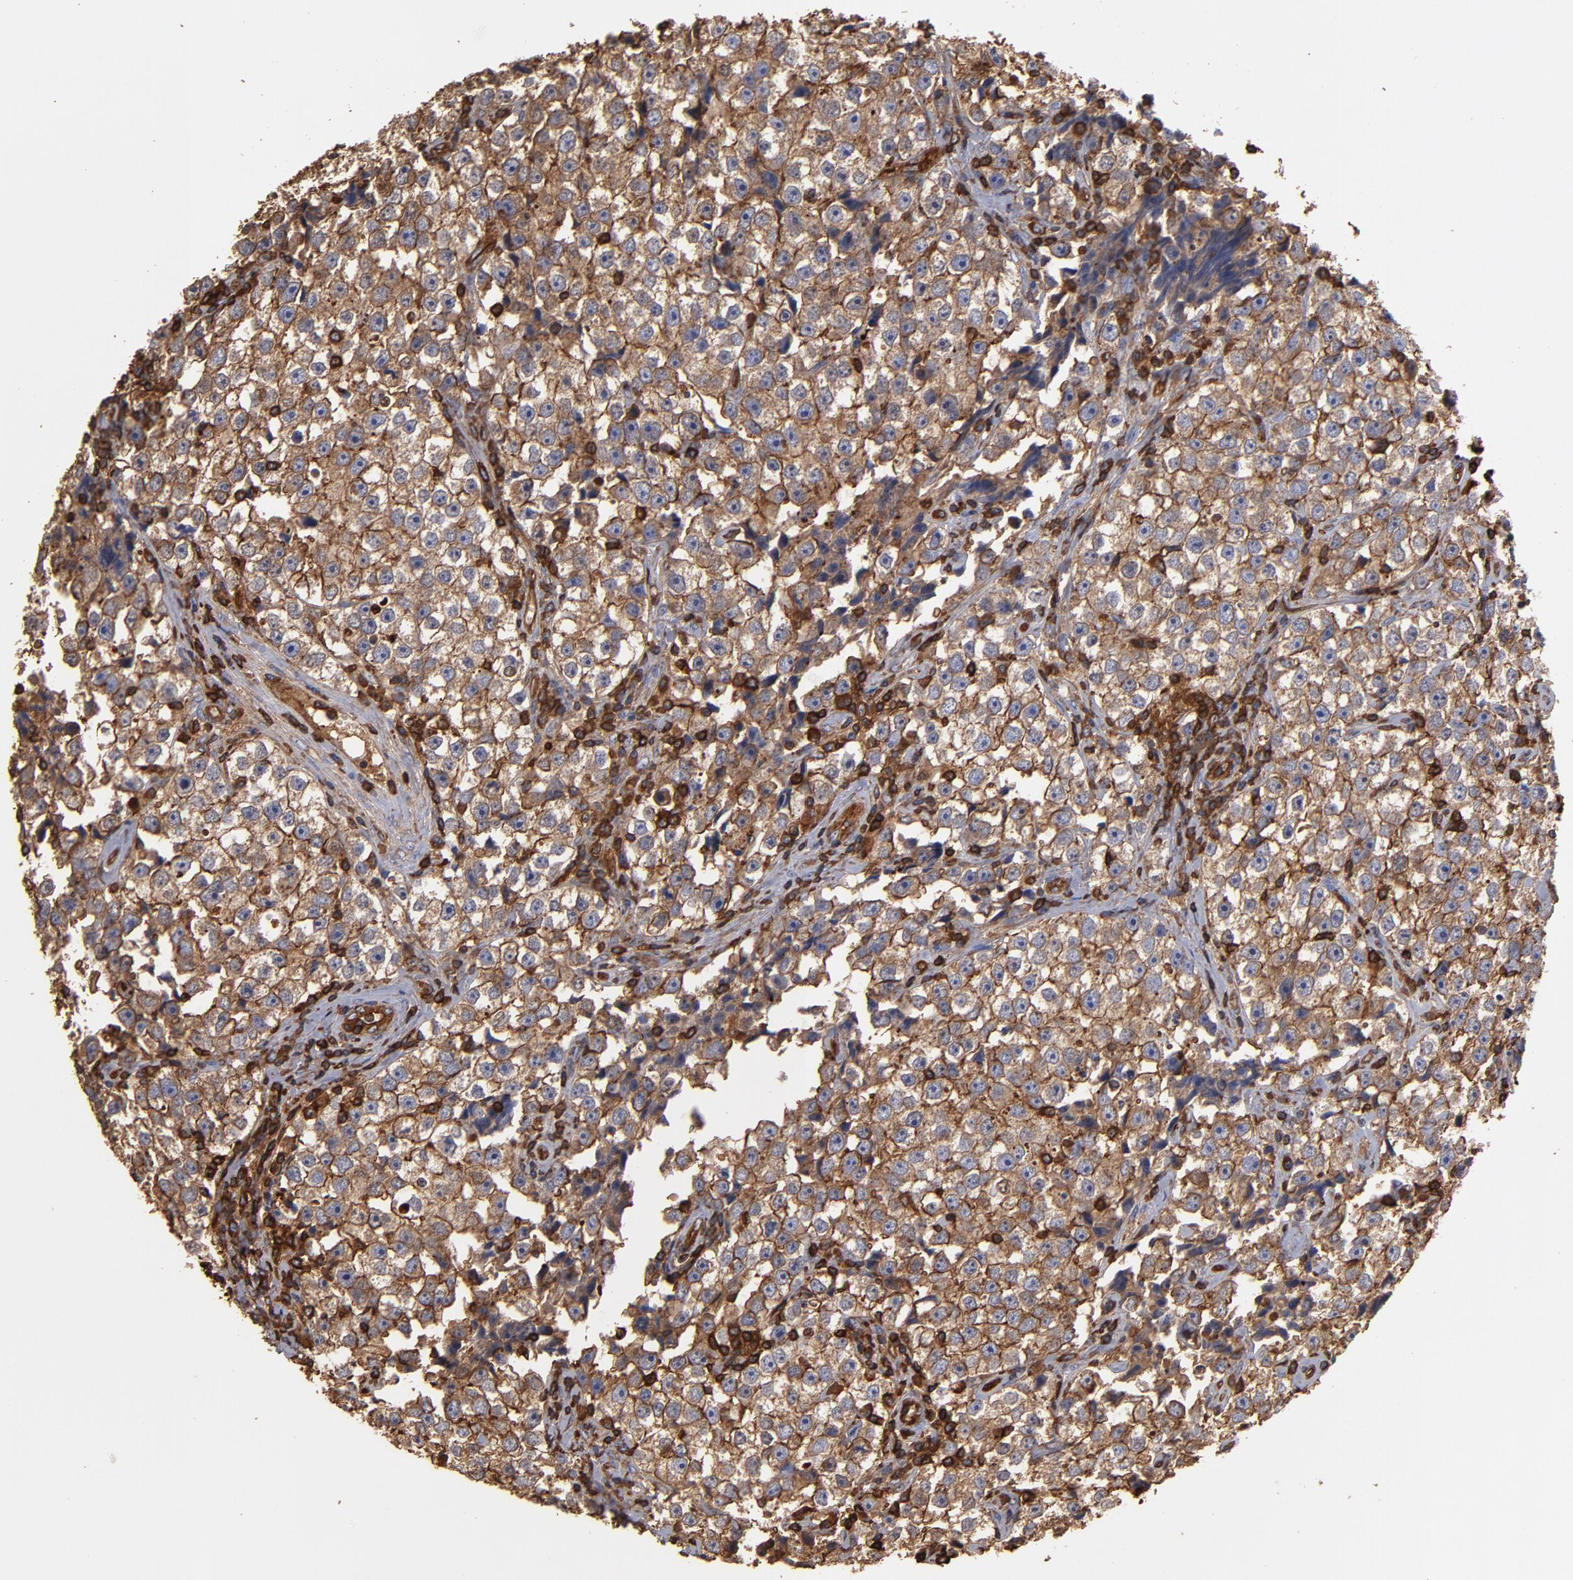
{"staining": {"intensity": "moderate", "quantity": ">75%", "location": "cytoplasmic/membranous"}, "tissue": "testis cancer", "cell_type": "Tumor cells", "image_type": "cancer", "snomed": [{"axis": "morphology", "description": "Seminoma, NOS"}, {"axis": "topography", "description": "Testis"}], "caption": "Human seminoma (testis) stained with a brown dye demonstrates moderate cytoplasmic/membranous positive staining in about >75% of tumor cells.", "gene": "ACTN4", "patient": {"sex": "male", "age": 32}}